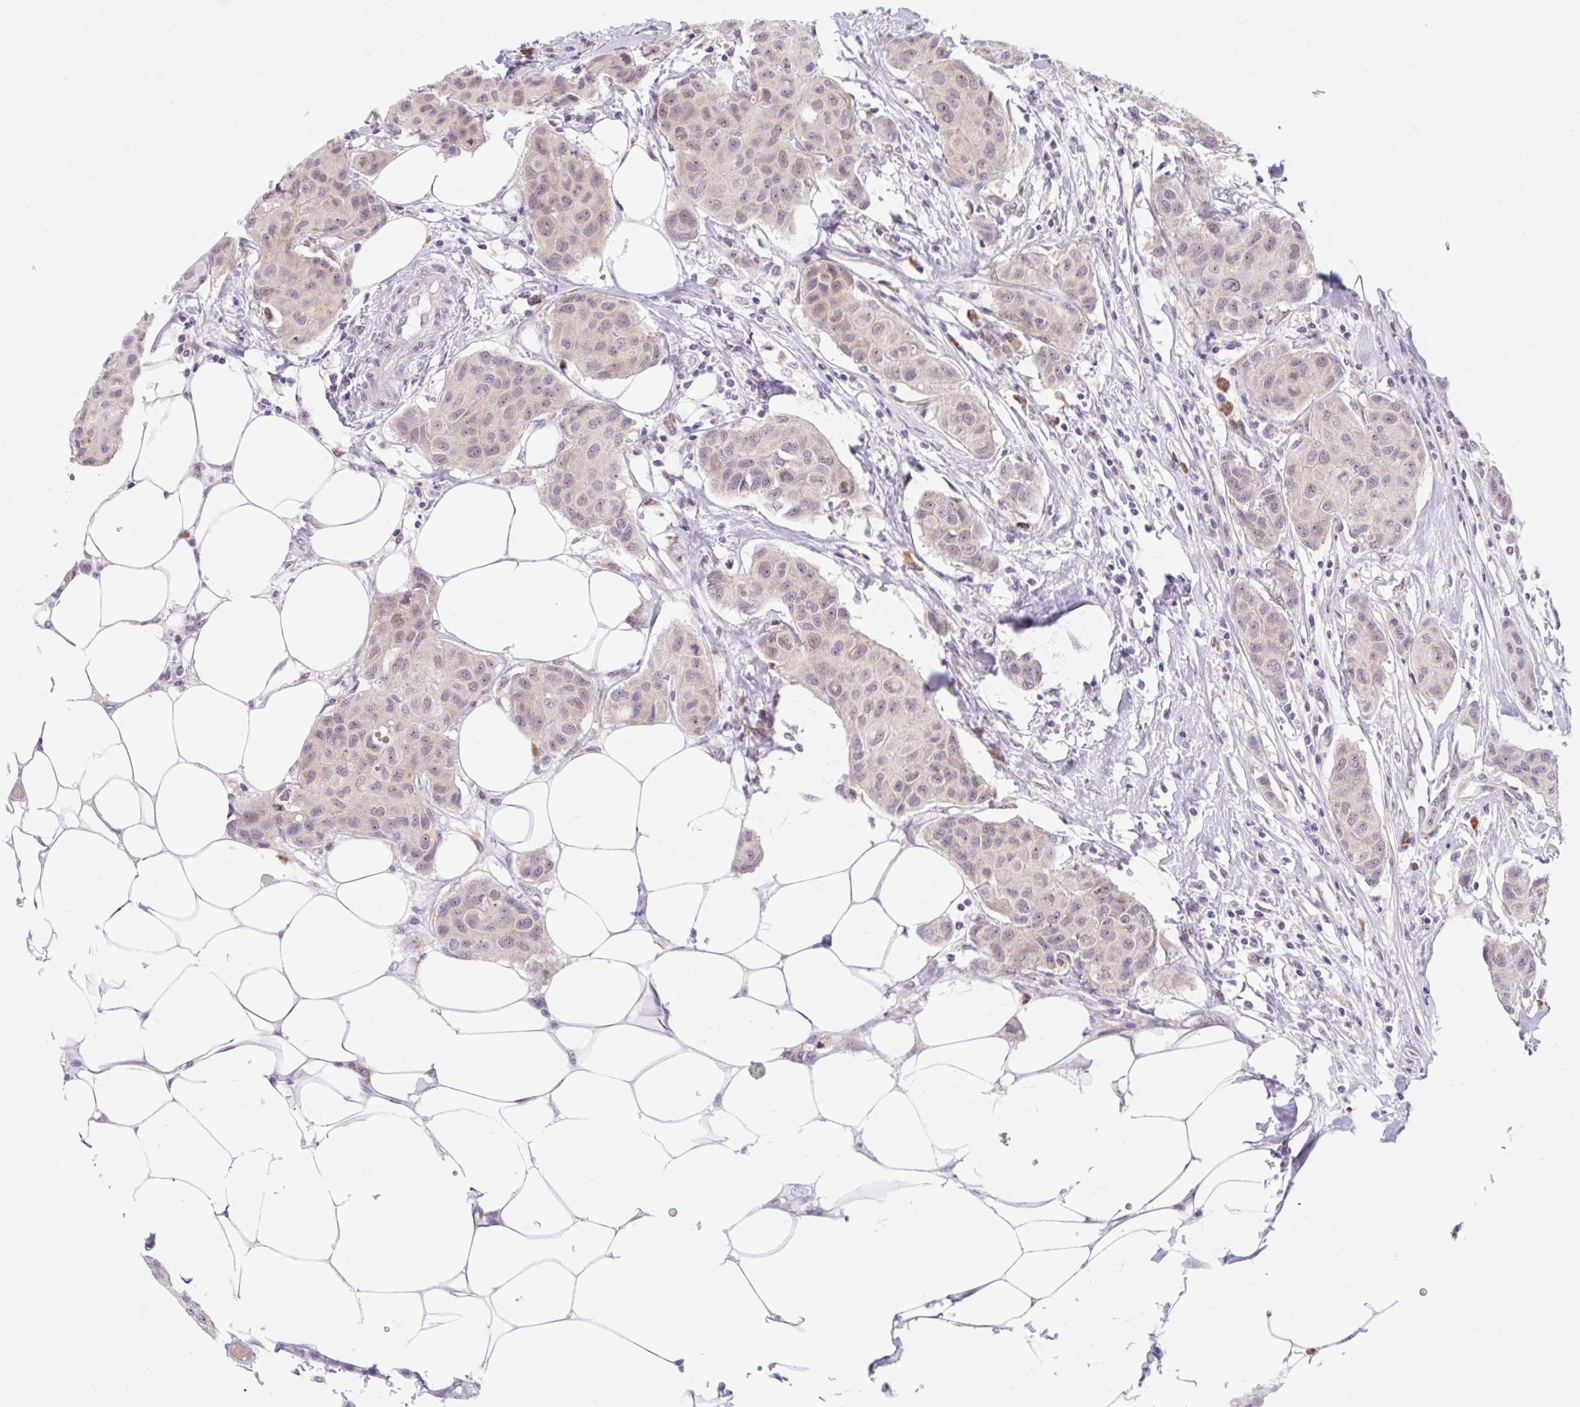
{"staining": {"intensity": "negative", "quantity": "none", "location": "none"}, "tissue": "breast cancer", "cell_type": "Tumor cells", "image_type": "cancer", "snomed": [{"axis": "morphology", "description": "Duct carcinoma"}, {"axis": "topography", "description": "Breast"}, {"axis": "topography", "description": "Lymph node"}], "caption": "Immunohistochemical staining of human infiltrating ductal carcinoma (breast) displays no significant positivity in tumor cells.", "gene": "SRSF10", "patient": {"sex": "female", "age": 80}}